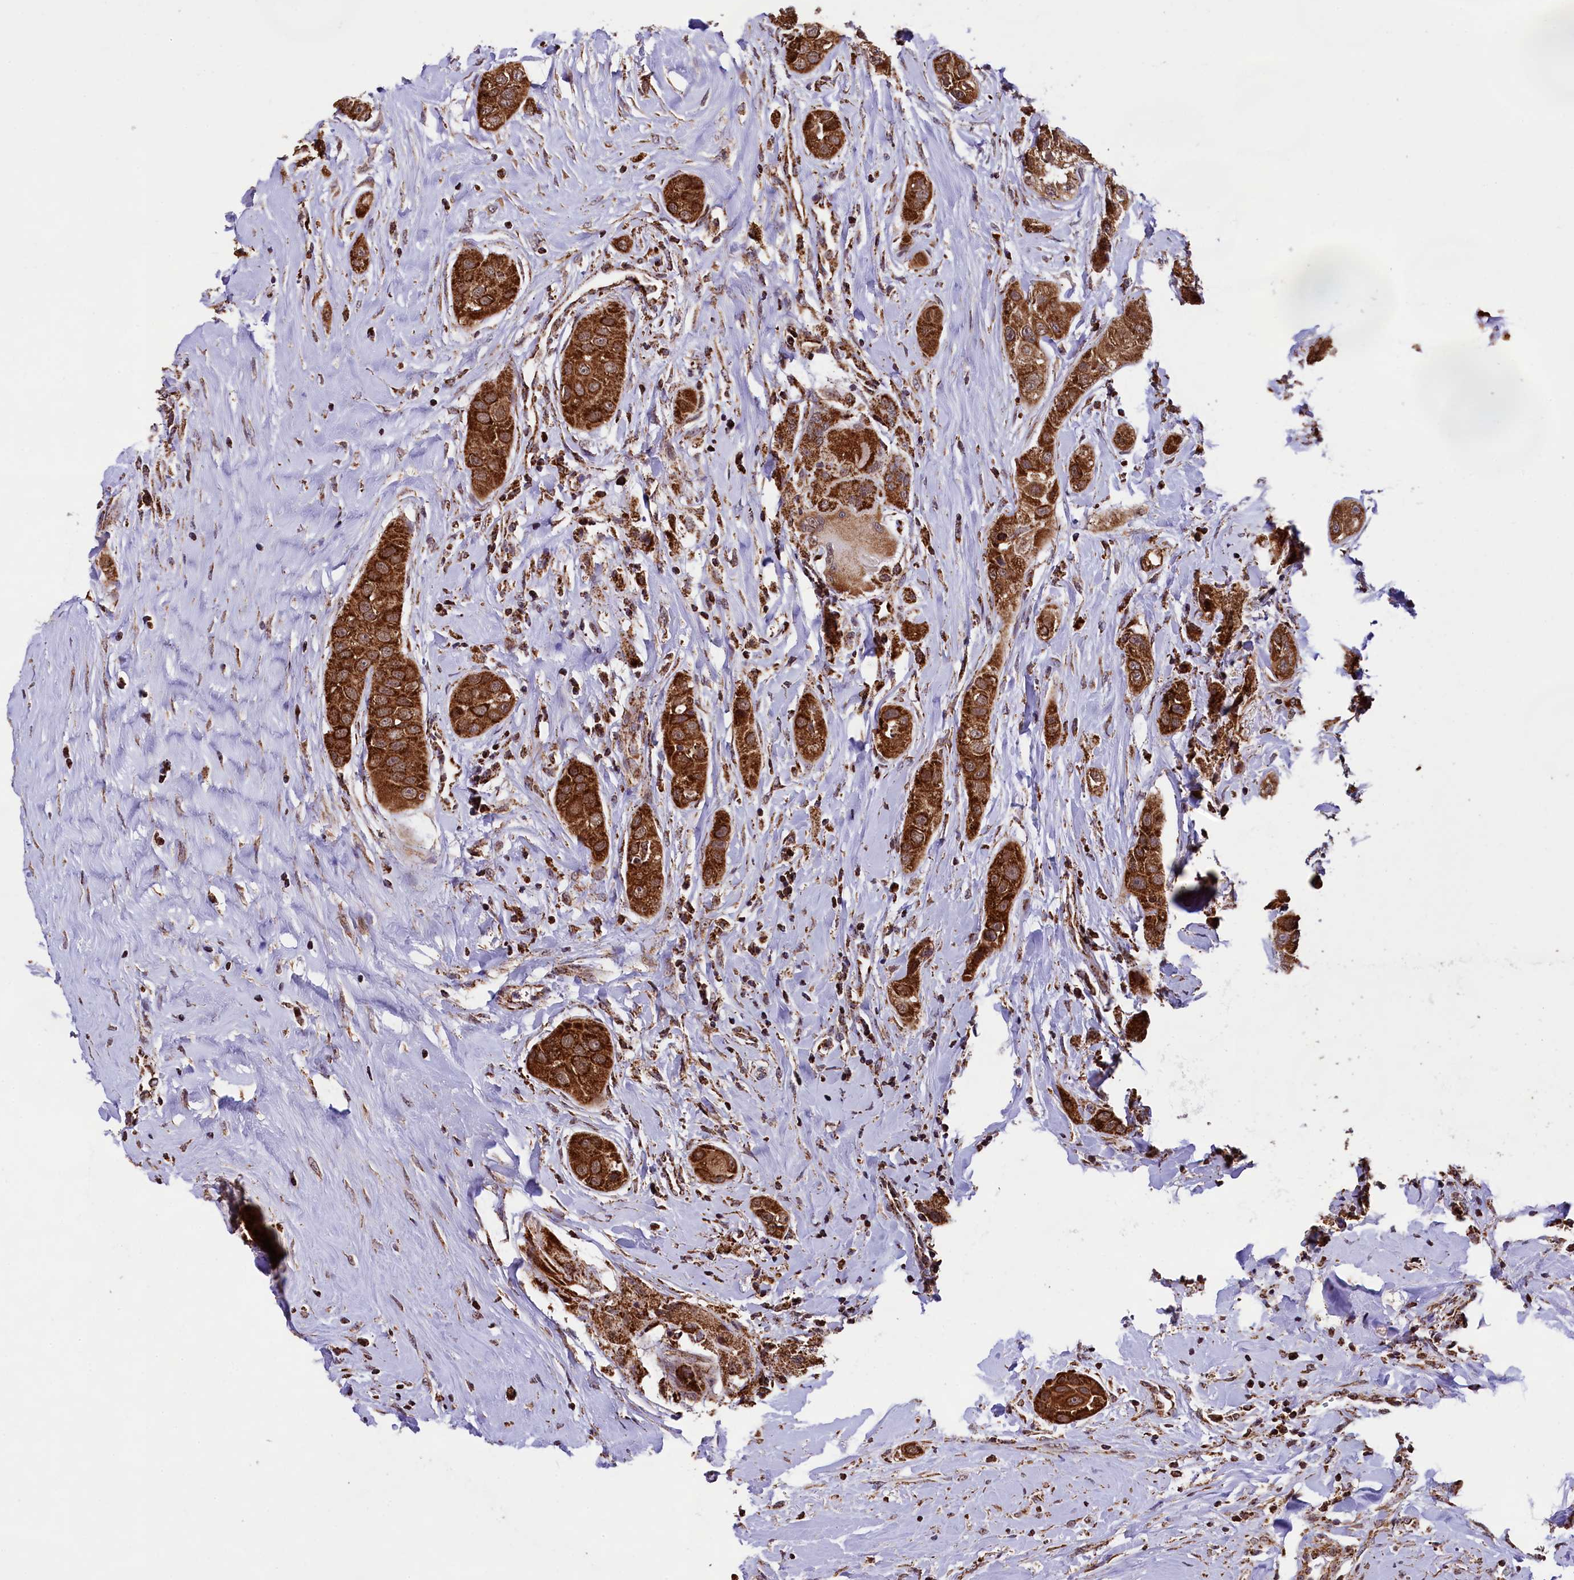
{"staining": {"intensity": "strong", "quantity": ">75%", "location": "cytoplasmic/membranous"}, "tissue": "head and neck cancer", "cell_type": "Tumor cells", "image_type": "cancer", "snomed": [{"axis": "morphology", "description": "Normal tissue, NOS"}, {"axis": "morphology", "description": "Squamous cell carcinoma, NOS"}, {"axis": "topography", "description": "Skeletal muscle"}, {"axis": "topography", "description": "Head-Neck"}], "caption": "Protein staining of squamous cell carcinoma (head and neck) tissue reveals strong cytoplasmic/membranous positivity in about >75% of tumor cells.", "gene": "KLC2", "patient": {"sex": "male", "age": 51}}